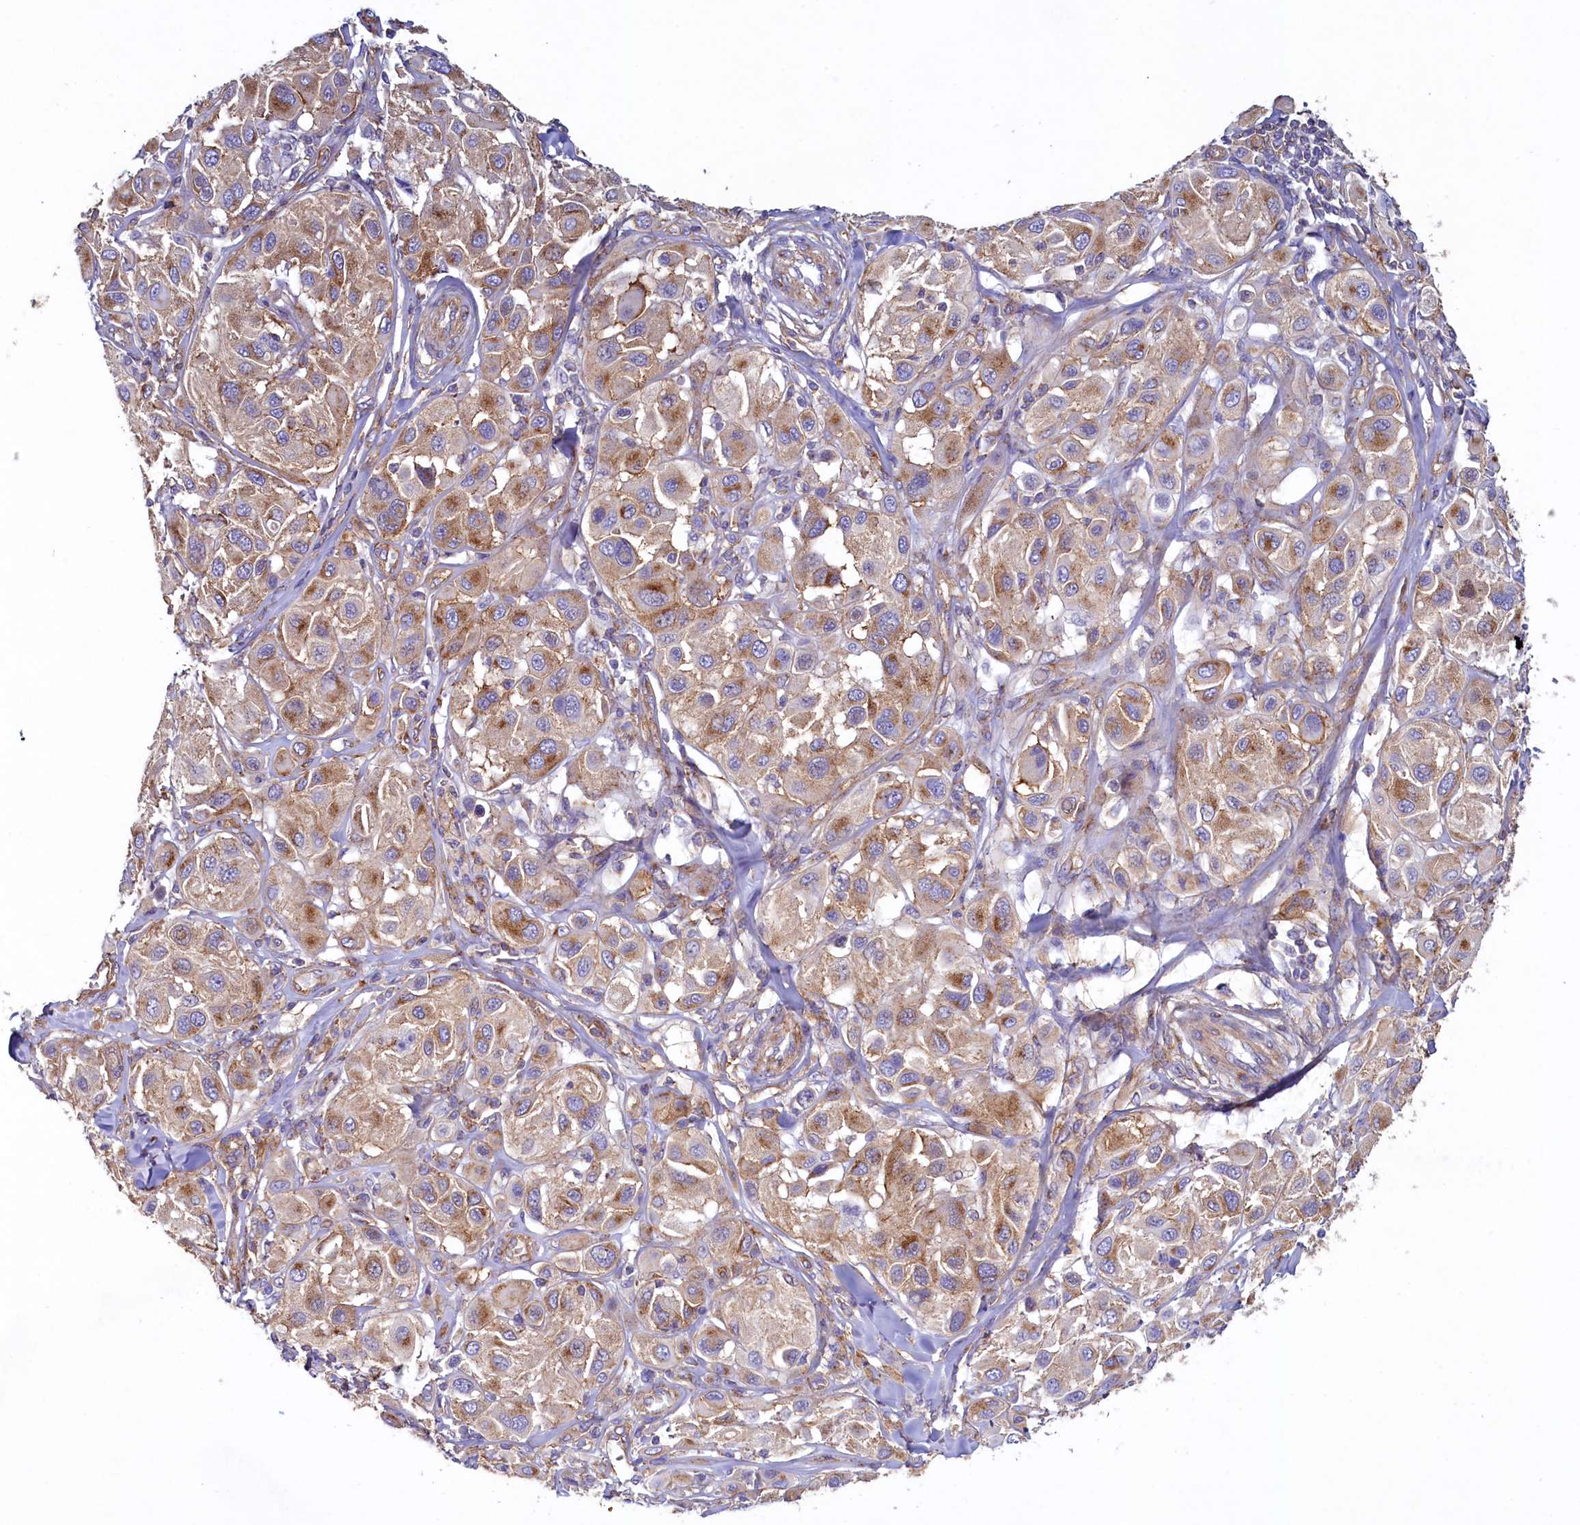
{"staining": {"intensity": "moderate", "quantity": ">75%", "location": "cytoplasmic/membranous"}, "tissue": "melanoma", "cell_type": "Tumor cells", "image_type": "cancer", "snomed": [{"axis": "morphology", "description": "Malignant melanoma, Metastatic site"}, {"axis": "topography", "description": "Skin"}], "caption": "Melanoma stained for a protein demonstrates moderate cytoplasmic/membranous positivity in tumor cells.", "gene": "GPR21", "patient": {"sex": "male", "age": 41}}